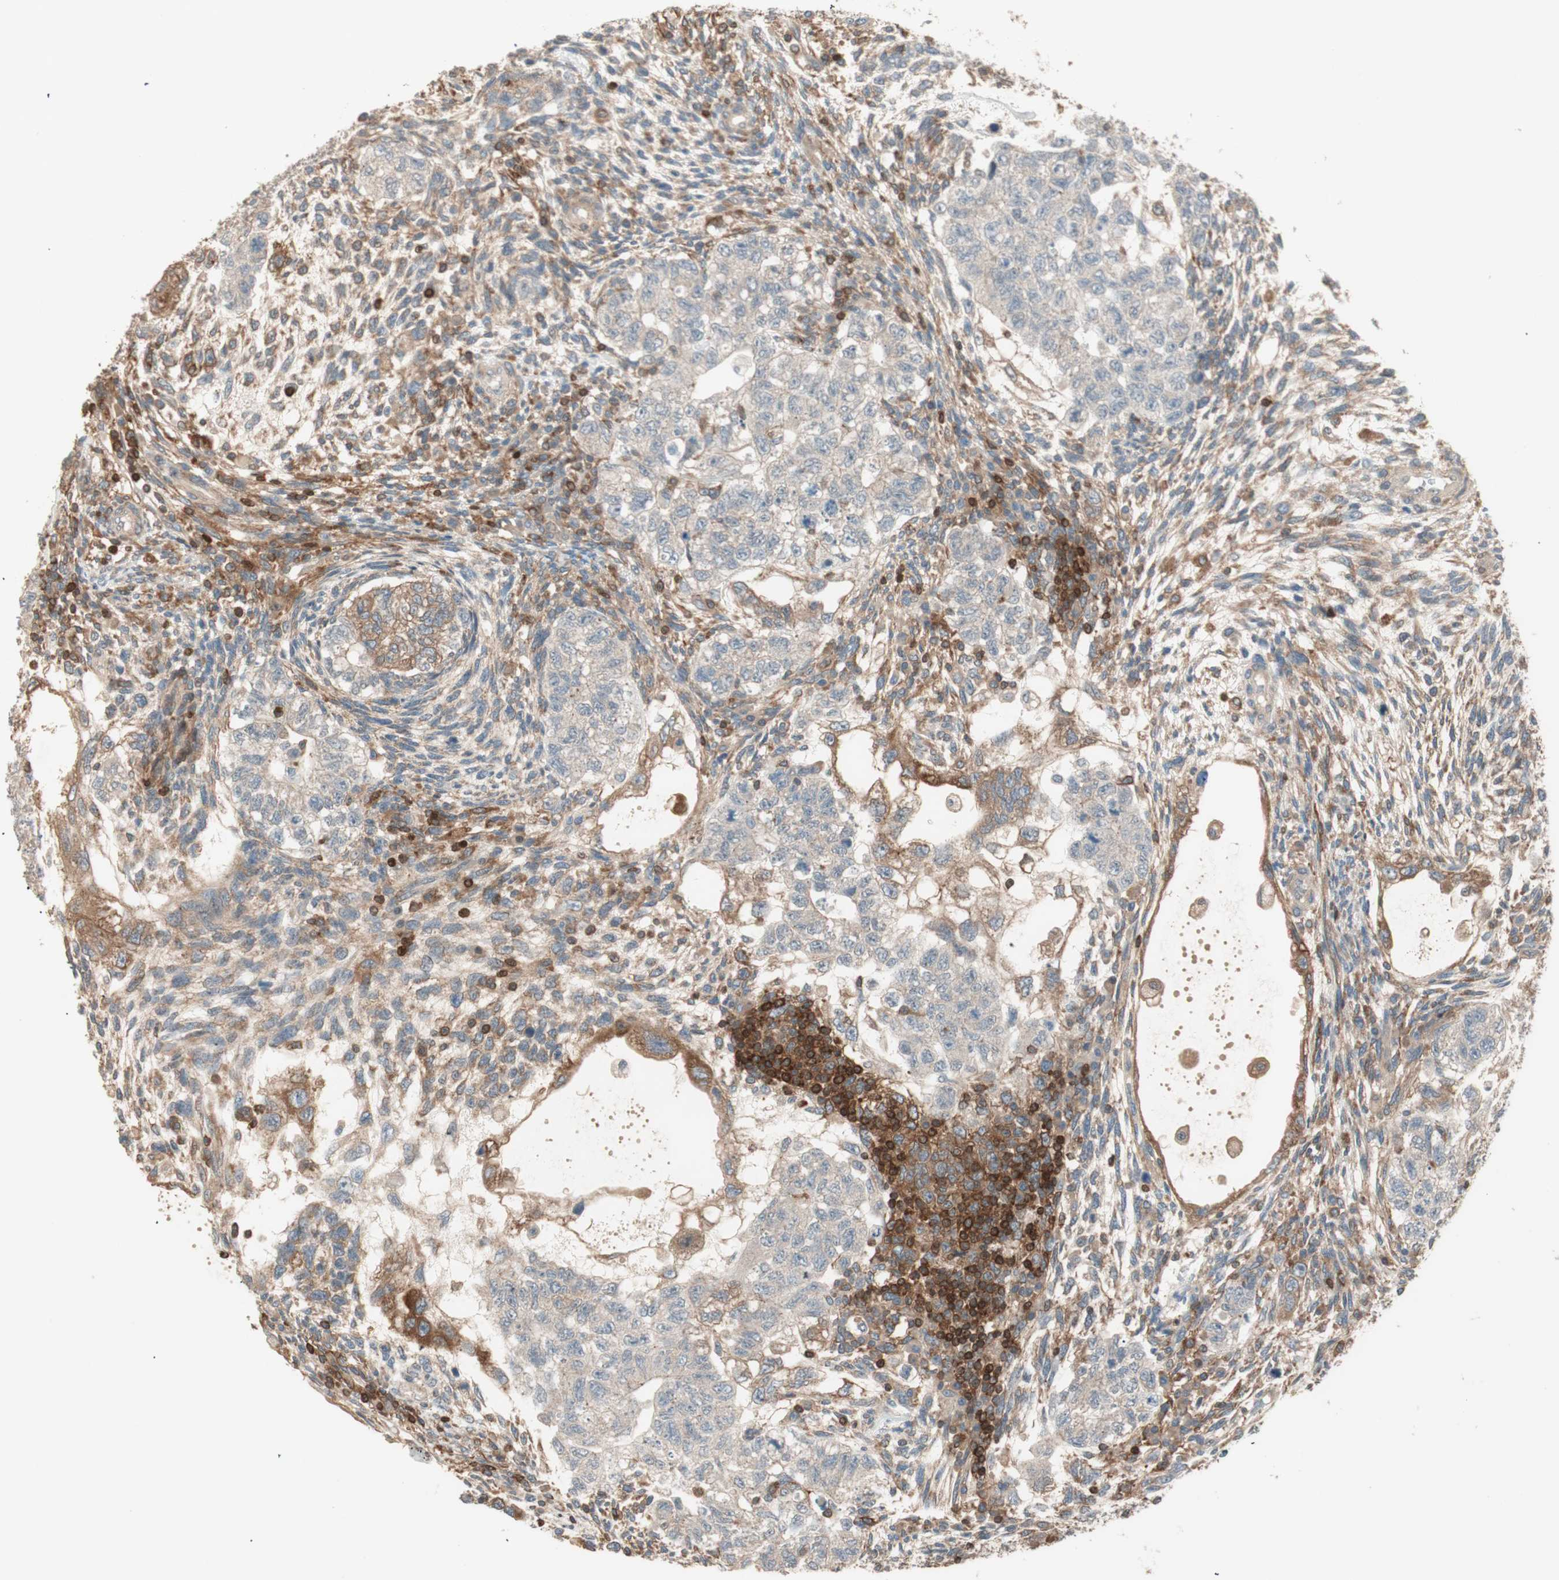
{"staining": {"intensity": "weak", "quantity": "25%-75%", "location": "cytoplasmic/membranous"}, "tissue": "testis cancer", "cell_type": "Tumor cells", "image_type": "cancer", "snomed": [{"axis": "morphology", "description": "Normal tissue, NOS"}, {"axis": "morphology", "description": "Carcinoma, Embryonal, NOS"}, {"axis": "topography", "description": "Testis"}], "caption": "Tumor cells exhibit low levels of weak cytoplasmic/membranous expression in about 25%-75% of cells in human testis cancer. Immunohistochemistry (ihc) stains the protein of interest in brown and the nuclei are stained blue.", "gene": "BIN1", "patient": {"sex": "male", "age": 36}}